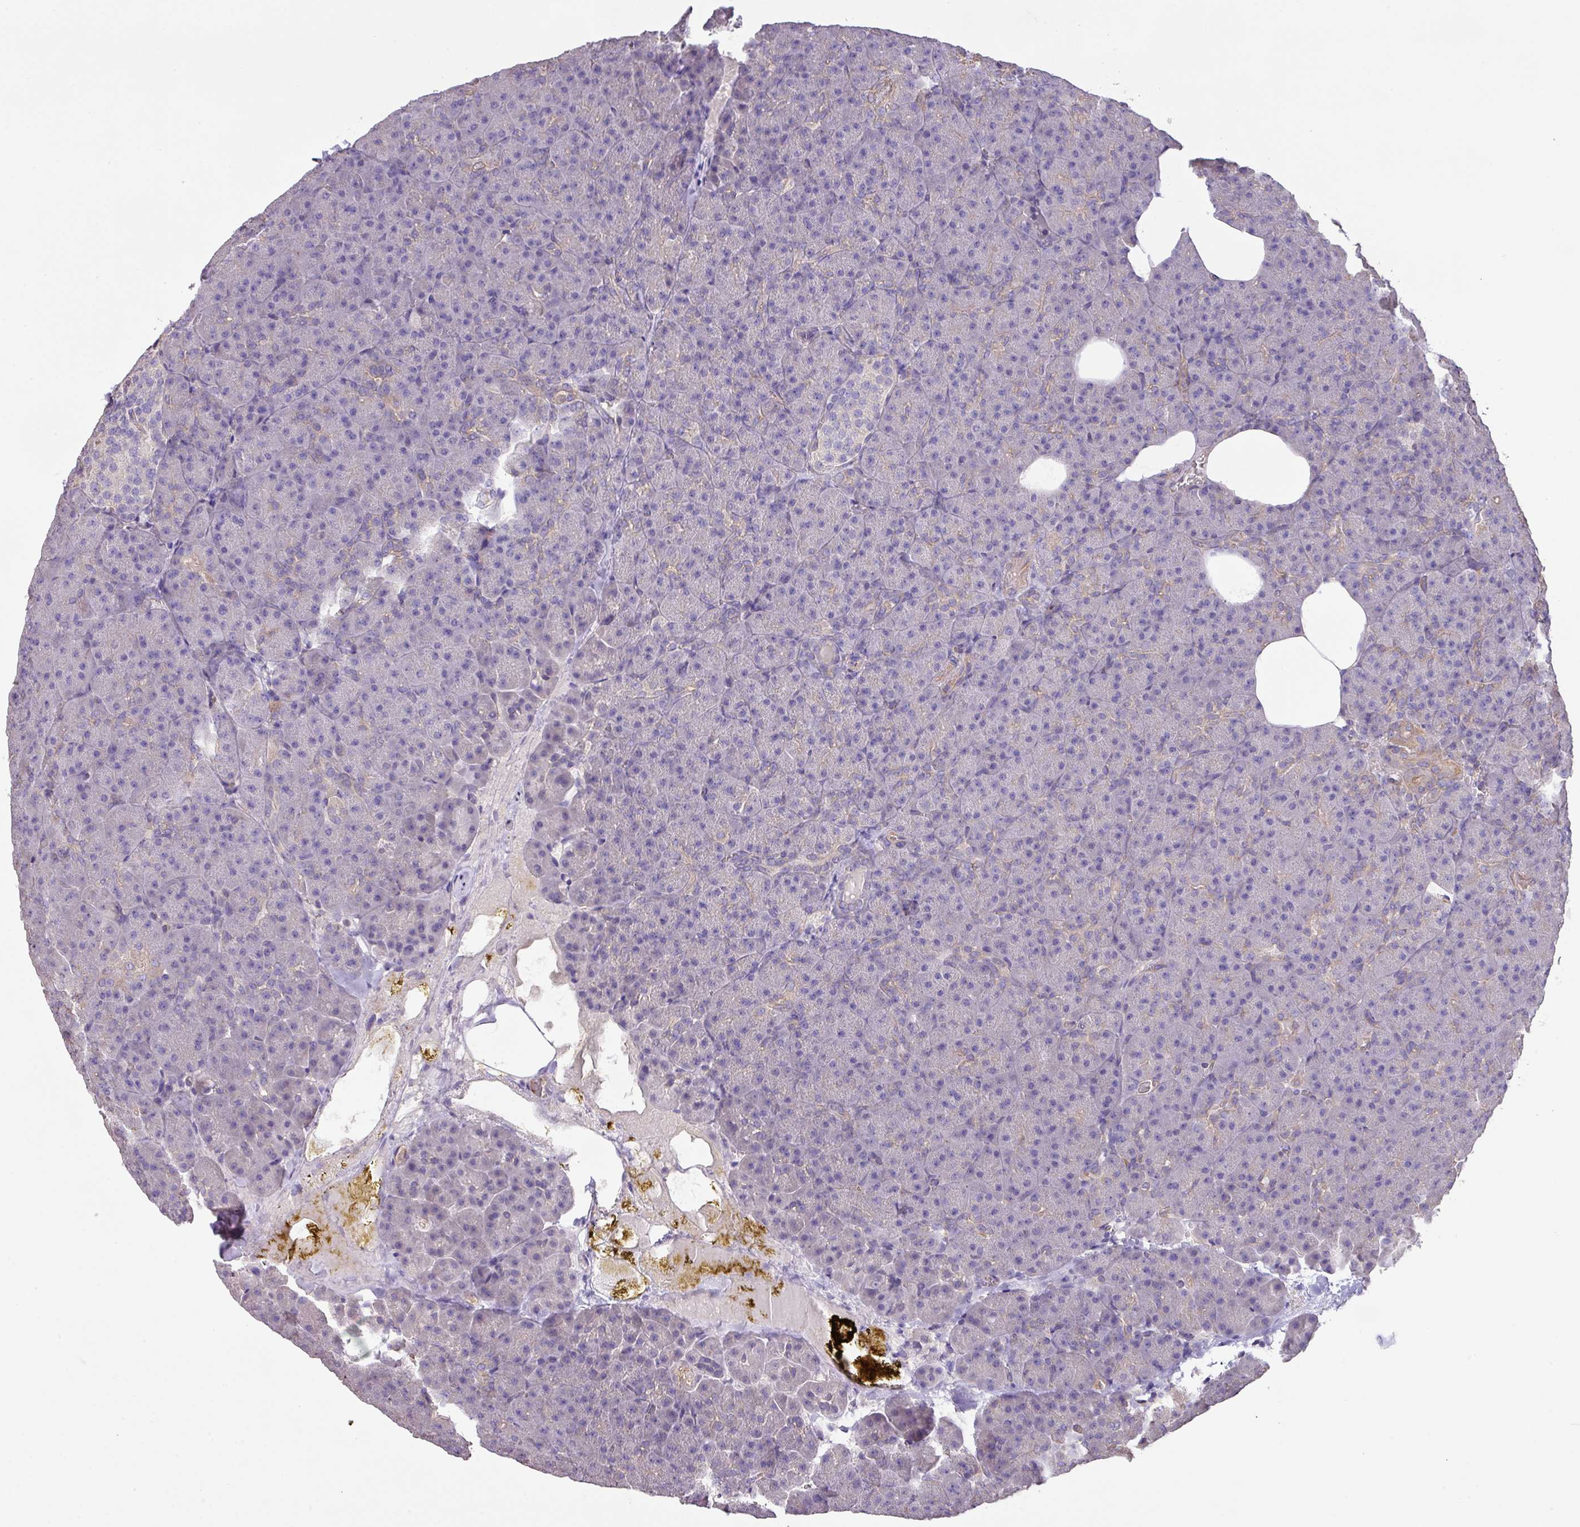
{"staining": {"intensity": "weak", "quantity": "<25%", "location": "cytoplasmic/membranous"}, "tissue": "pancreas", "cell_type": "Exocrine glandular cells", "image_type": "normal", "snomed": [{"axis": "morphology", "description": "Normal tissue, NOS"}, {"axis": "topography", "description": "Pancreas"}], "caption": "Immunohistochemistry of normal pancreas exhibits no expression in exocrine glandular cells.", "gene": "CALML4", "patient": {"sex": "female", "age": 74}}